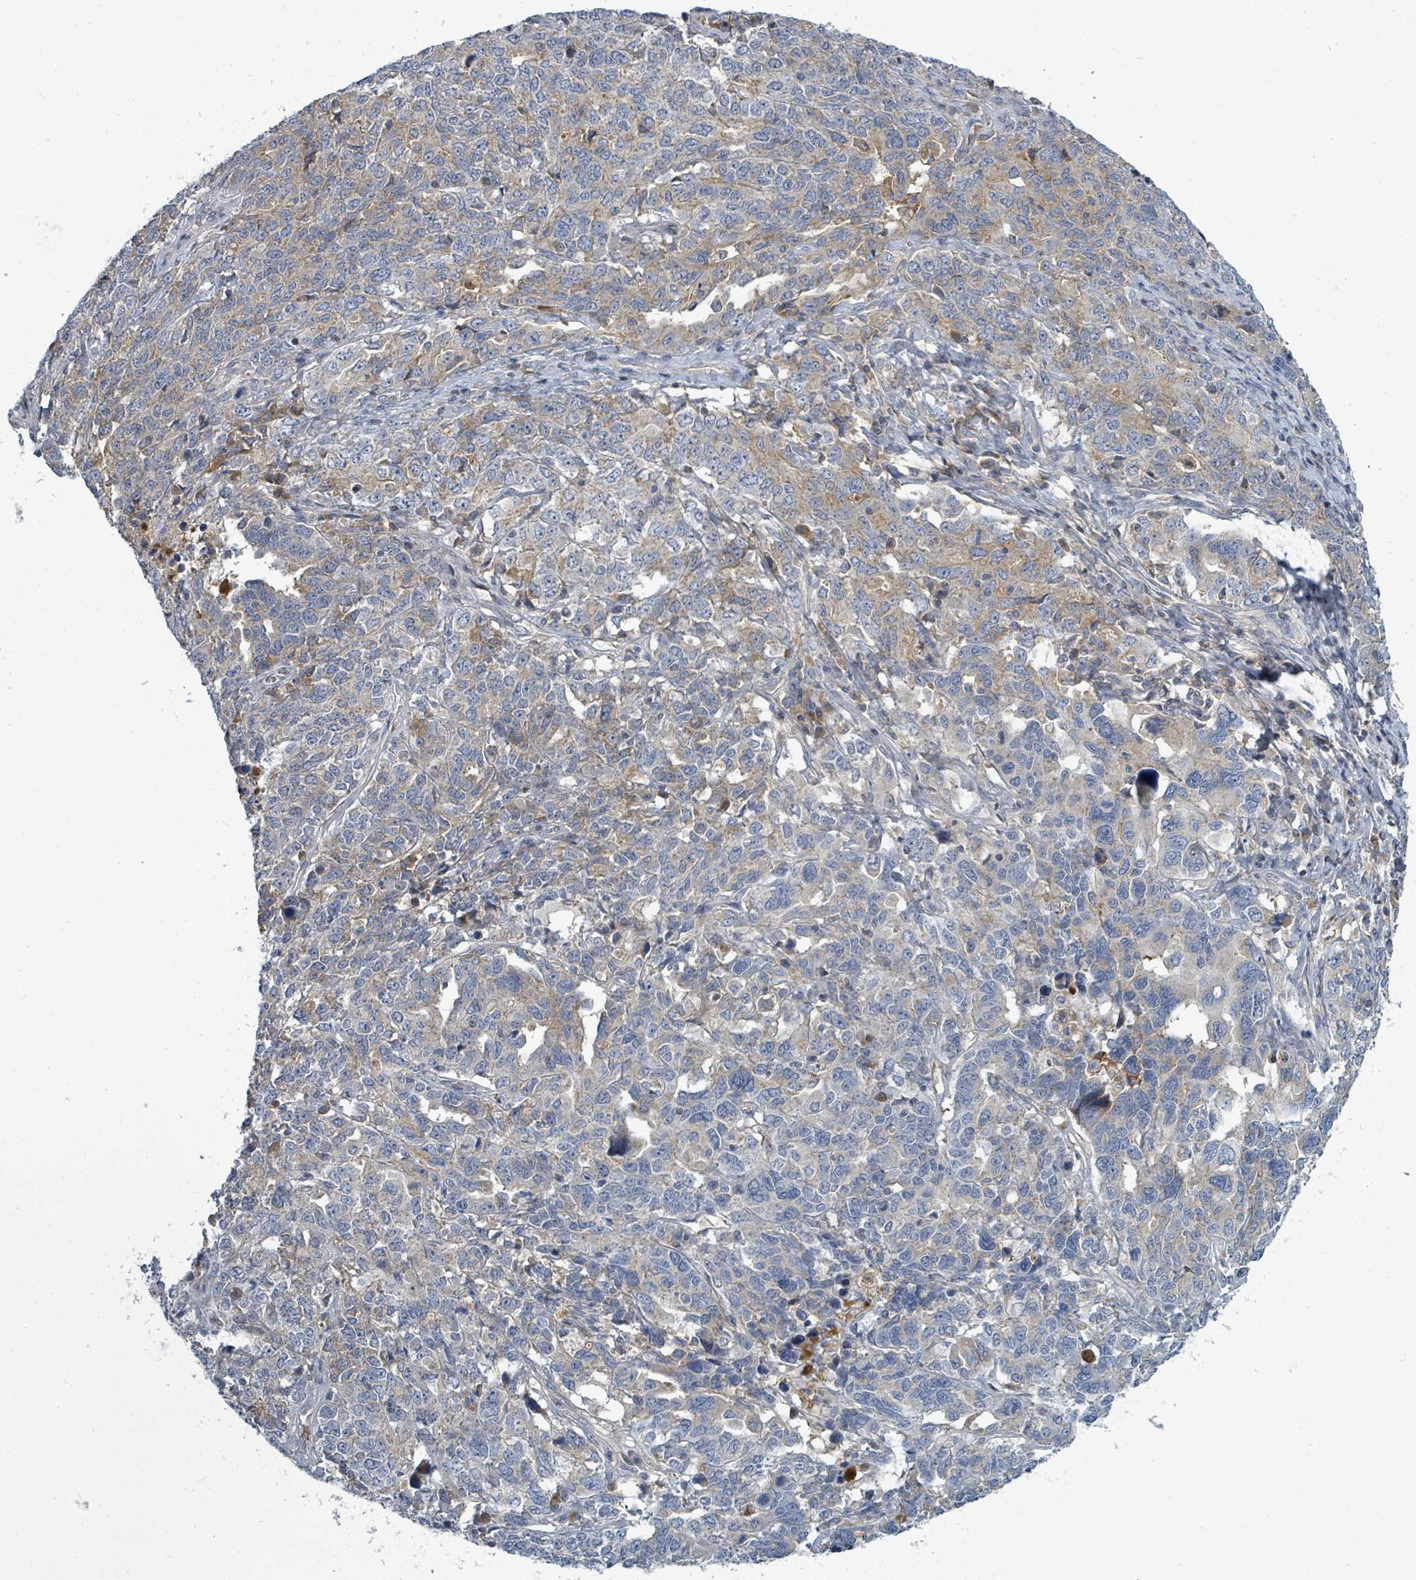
{"staining": {"intensity": "moderate", "quantity": "<25%", "location": "cytoplasmic/membranous"}, "tissue": "ovarian cancer", "cell_type": "Tumor cells", "image_type": "cancer", "snomed": [{"axis": "morphology", "description": "Carcinoma, endometroid"}, {"axis": "topography", "description": "Ovary"}], "caption": "Immunohistochemistry micrograph of neoplastic tissue: ovarian cancer (endometroid carcinoma) stained using immunohistochemistry reveals low levels of moderate protein expression localized specifically in the cytoplasmic/membranous of tumor cells, appearing as a cytoplasmic/membranous brown color.", "gene": "SLC25A23", "patient": {"sex": "female", "age": 62}}